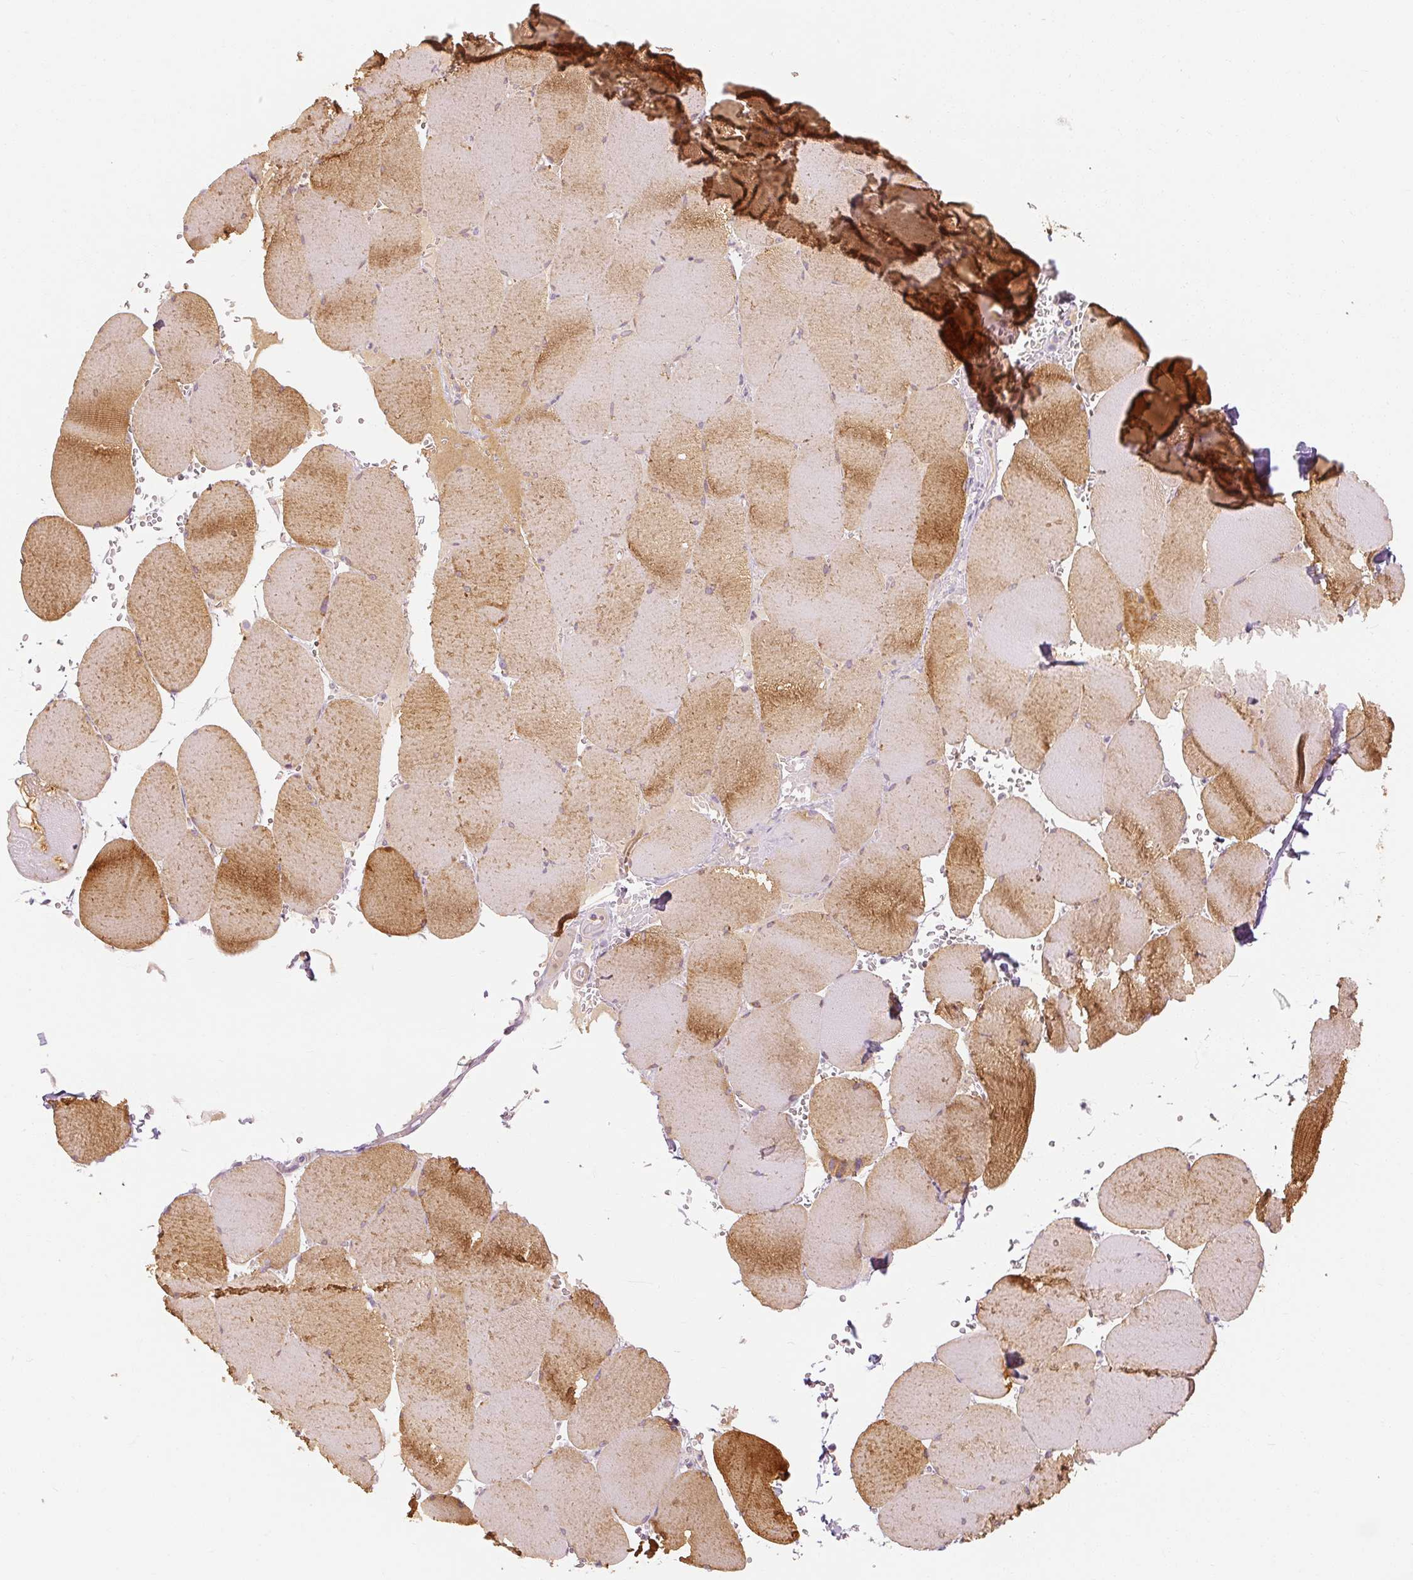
{"staining": {"intensity": "moderate", "quantity": "25%-75%", "location": "cytoplasmic/membranous"}, "tissue": "skeletal muscle", "cell_type": "Myocytes", "image_type": "normal", "snomed": [{"axis": "morphology", "description": "Normal tissue, NOS"}, {"axis": "topography", "description": "Skeletal muscle"}, {"axis": "topography", "description": "Head-Neck"}], "caption": "Human skeletal muscle stained for a protein (brown) demonstrates moderate cytoplasmic/membranous positive expression in about 25%-75% of myocytes.", "gene": "CAPN3", "patient": {"sex": "male", "age": 66}}